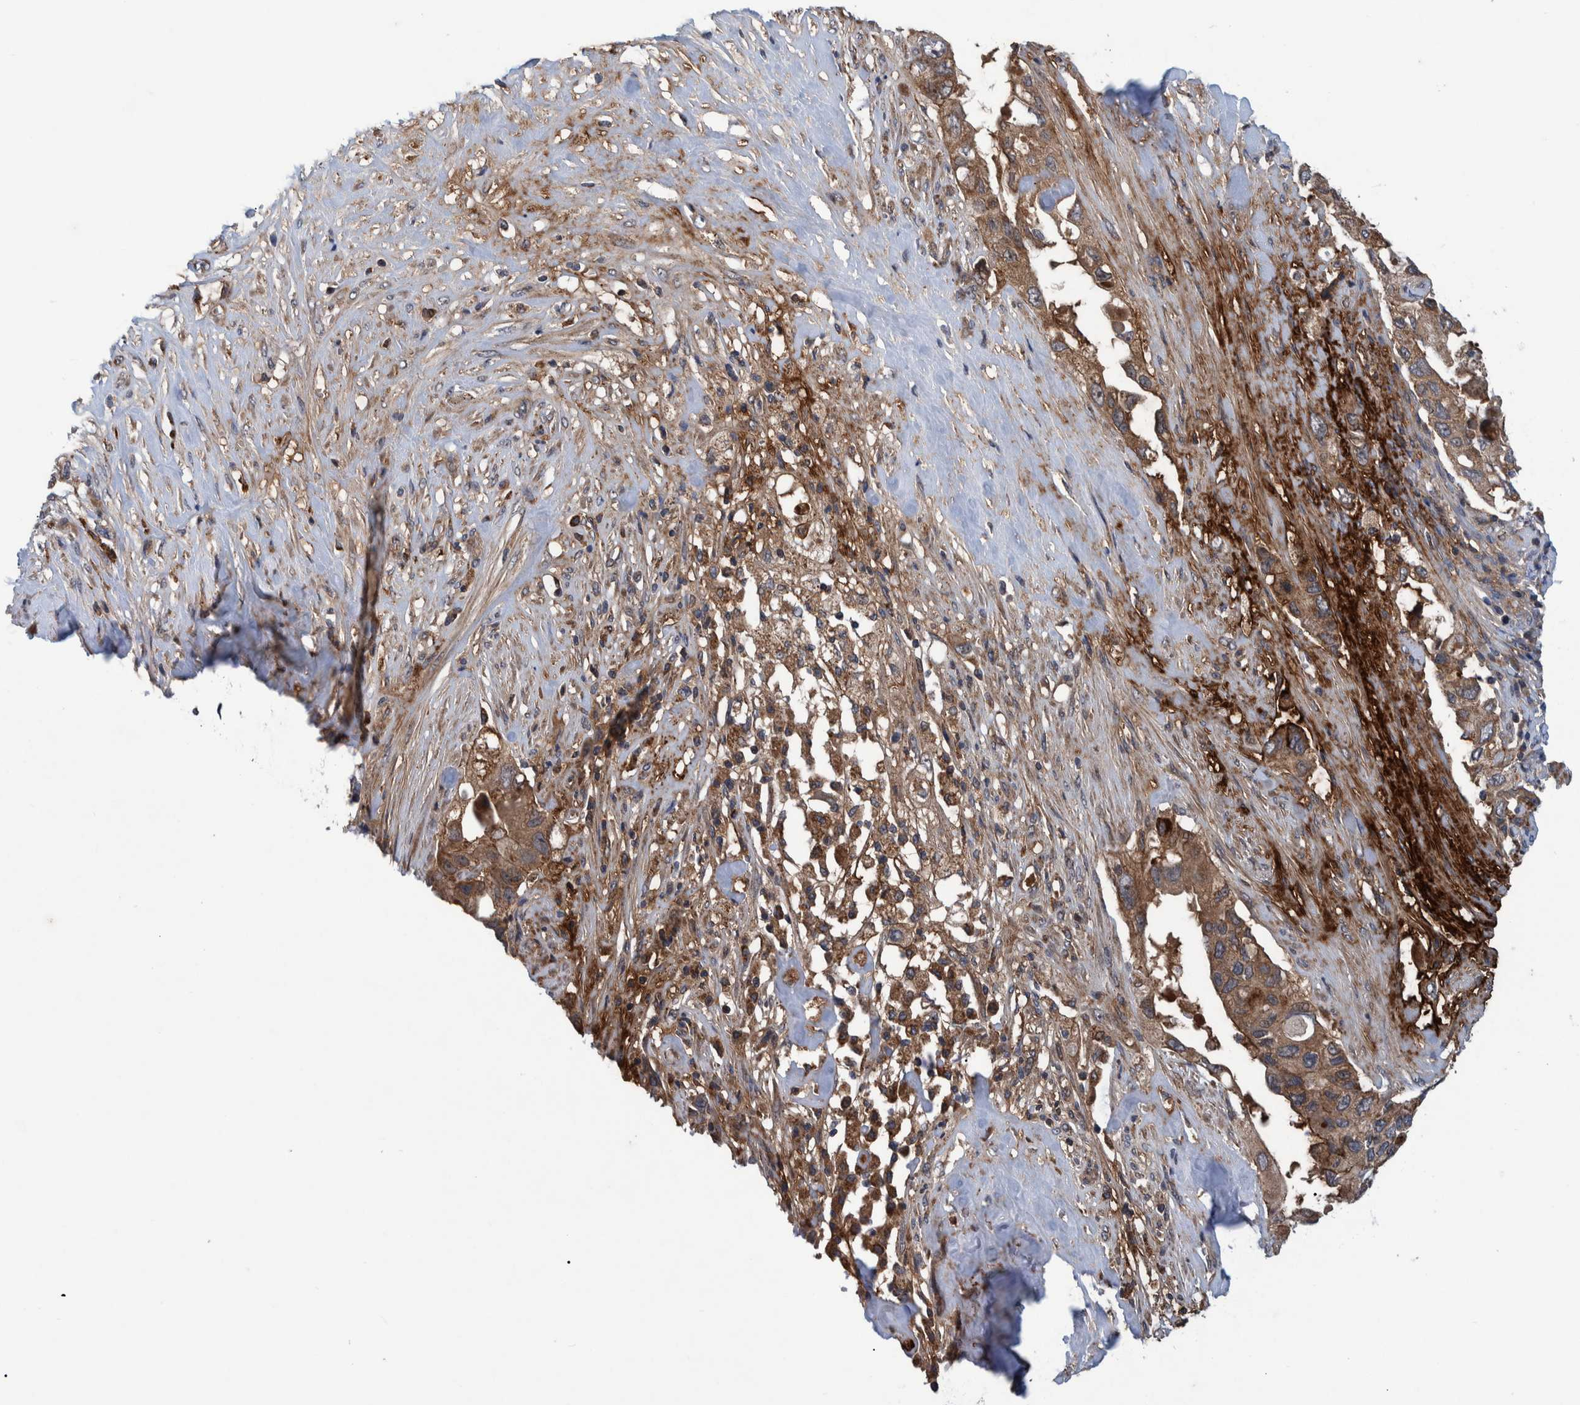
{"staining": {"intensity": "moderate", "quantity": ">75%", "location": "cytoplasmic/membranous"}, "tissue": "pancreatic cancer", "cell_type": "Tumor cells", "image_type": "cancer", "snomed": [{"axis": "morphology", "description": "Adenocarcinoma, NOS"}, {"axis": "topography", "description": "Pancreas"}], "caption": "The immunohistochemical stain highlights moderate cytoplasmic/membranous expression in tumor cells of pancreatic cancer tissue.", "gene": "ITIH3", "patient": {"sex": "female", "age": 56}}